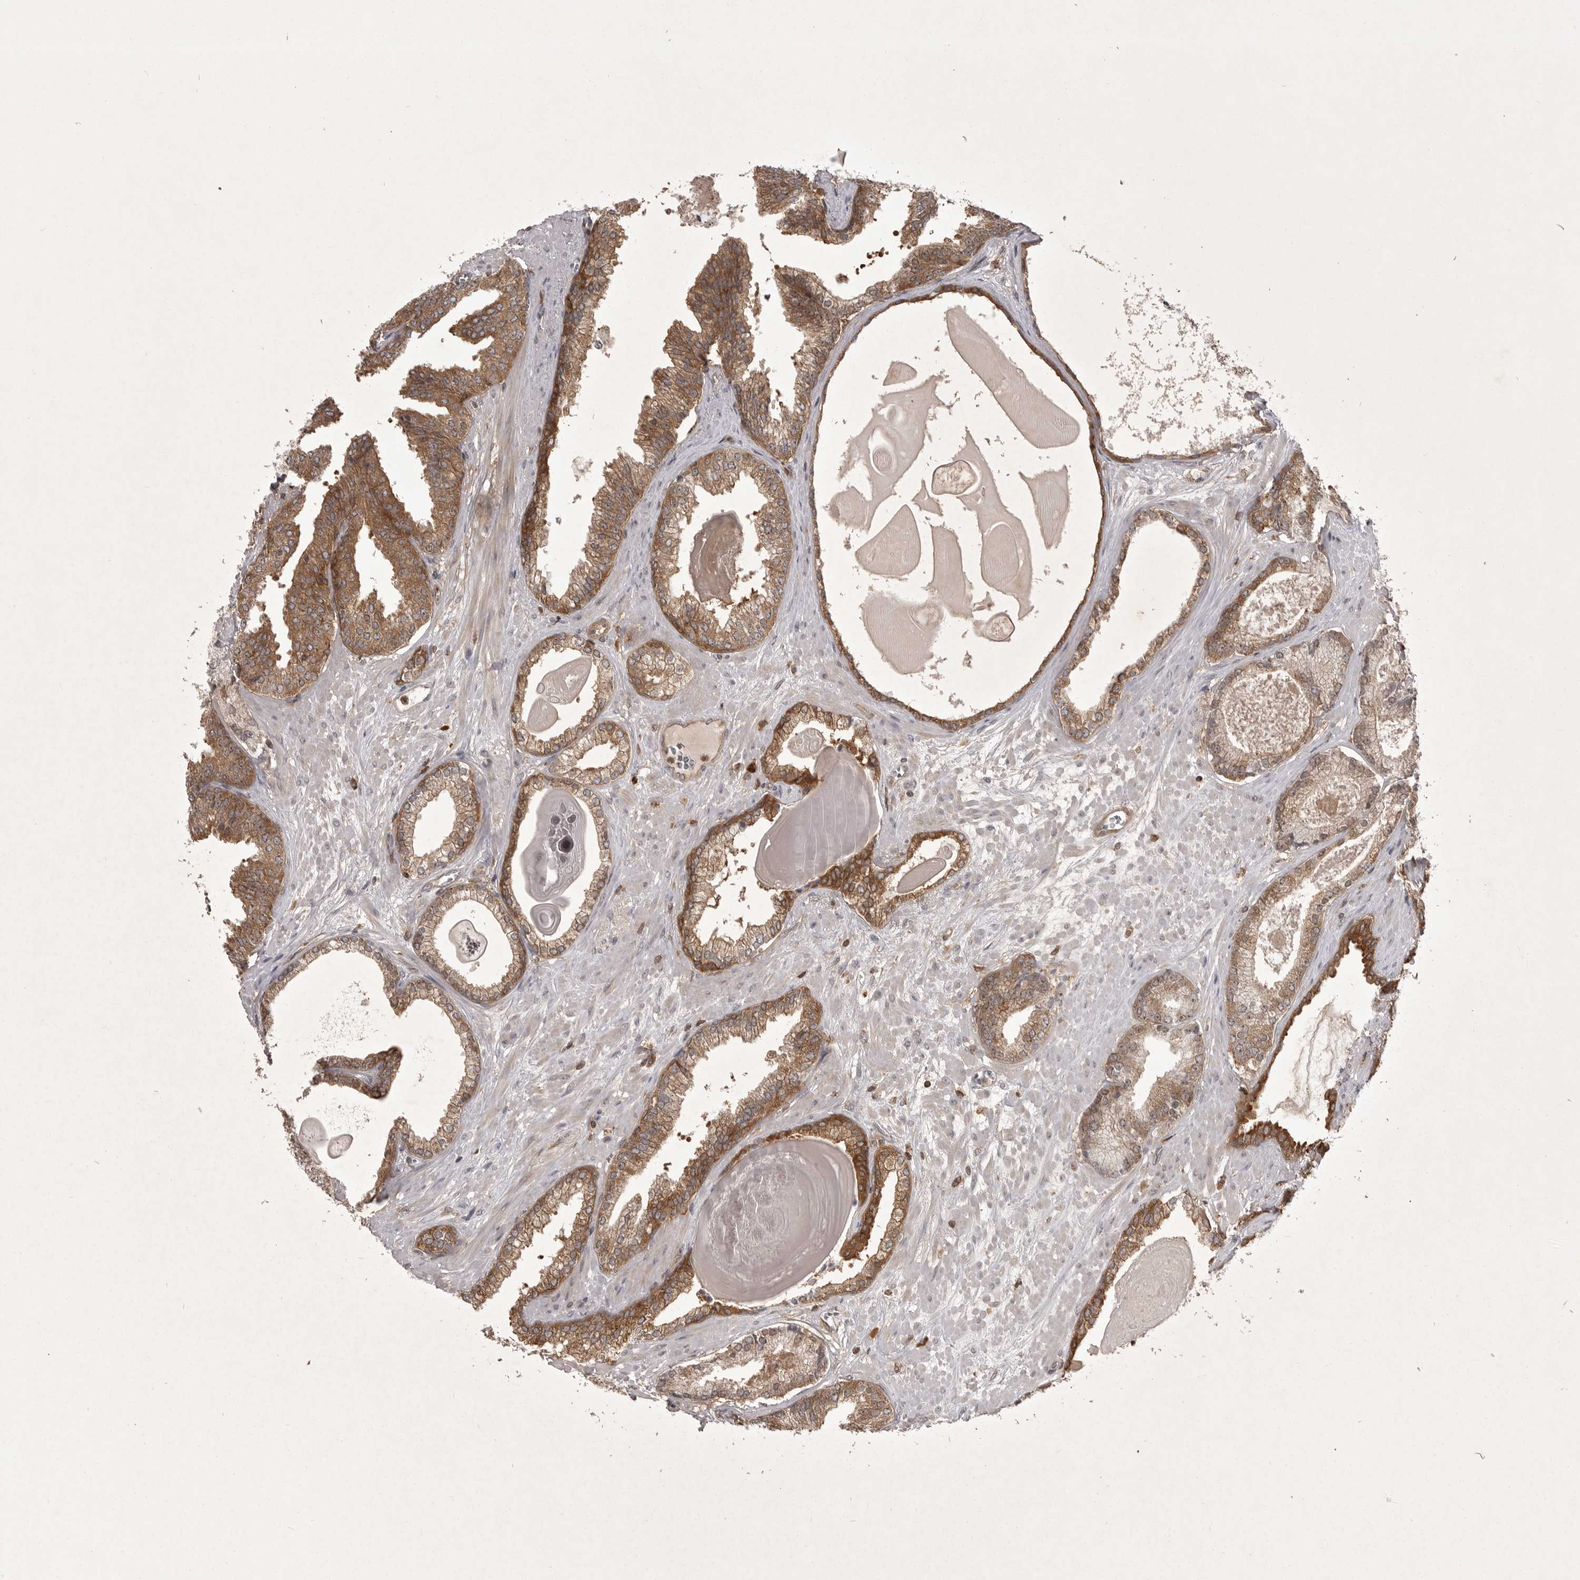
{"staining": {"intensity": "moderate", "quantity": ">75%", "location": "cytoplasmic/membranous"}, "tissue": "prostate cancer", "cell_type": "Tumor cells", "image_type": "cancer", "snomed": [{"axis": "morphology", "description": "Adenocarcinoma, Low grade"}, {"axis": "topography", "description": "Prostate"}], "caption": "A high-resolution histopathology image shows immunohistochemistry (IHC) staining of adenocarcinoma (low-grade) (prostate), which demonstrates moderate cytoplasmic/membranous expression in about >75% of tumor cells.", "gene": "STK24", "patient": {"sex": "male", "age": 70}}